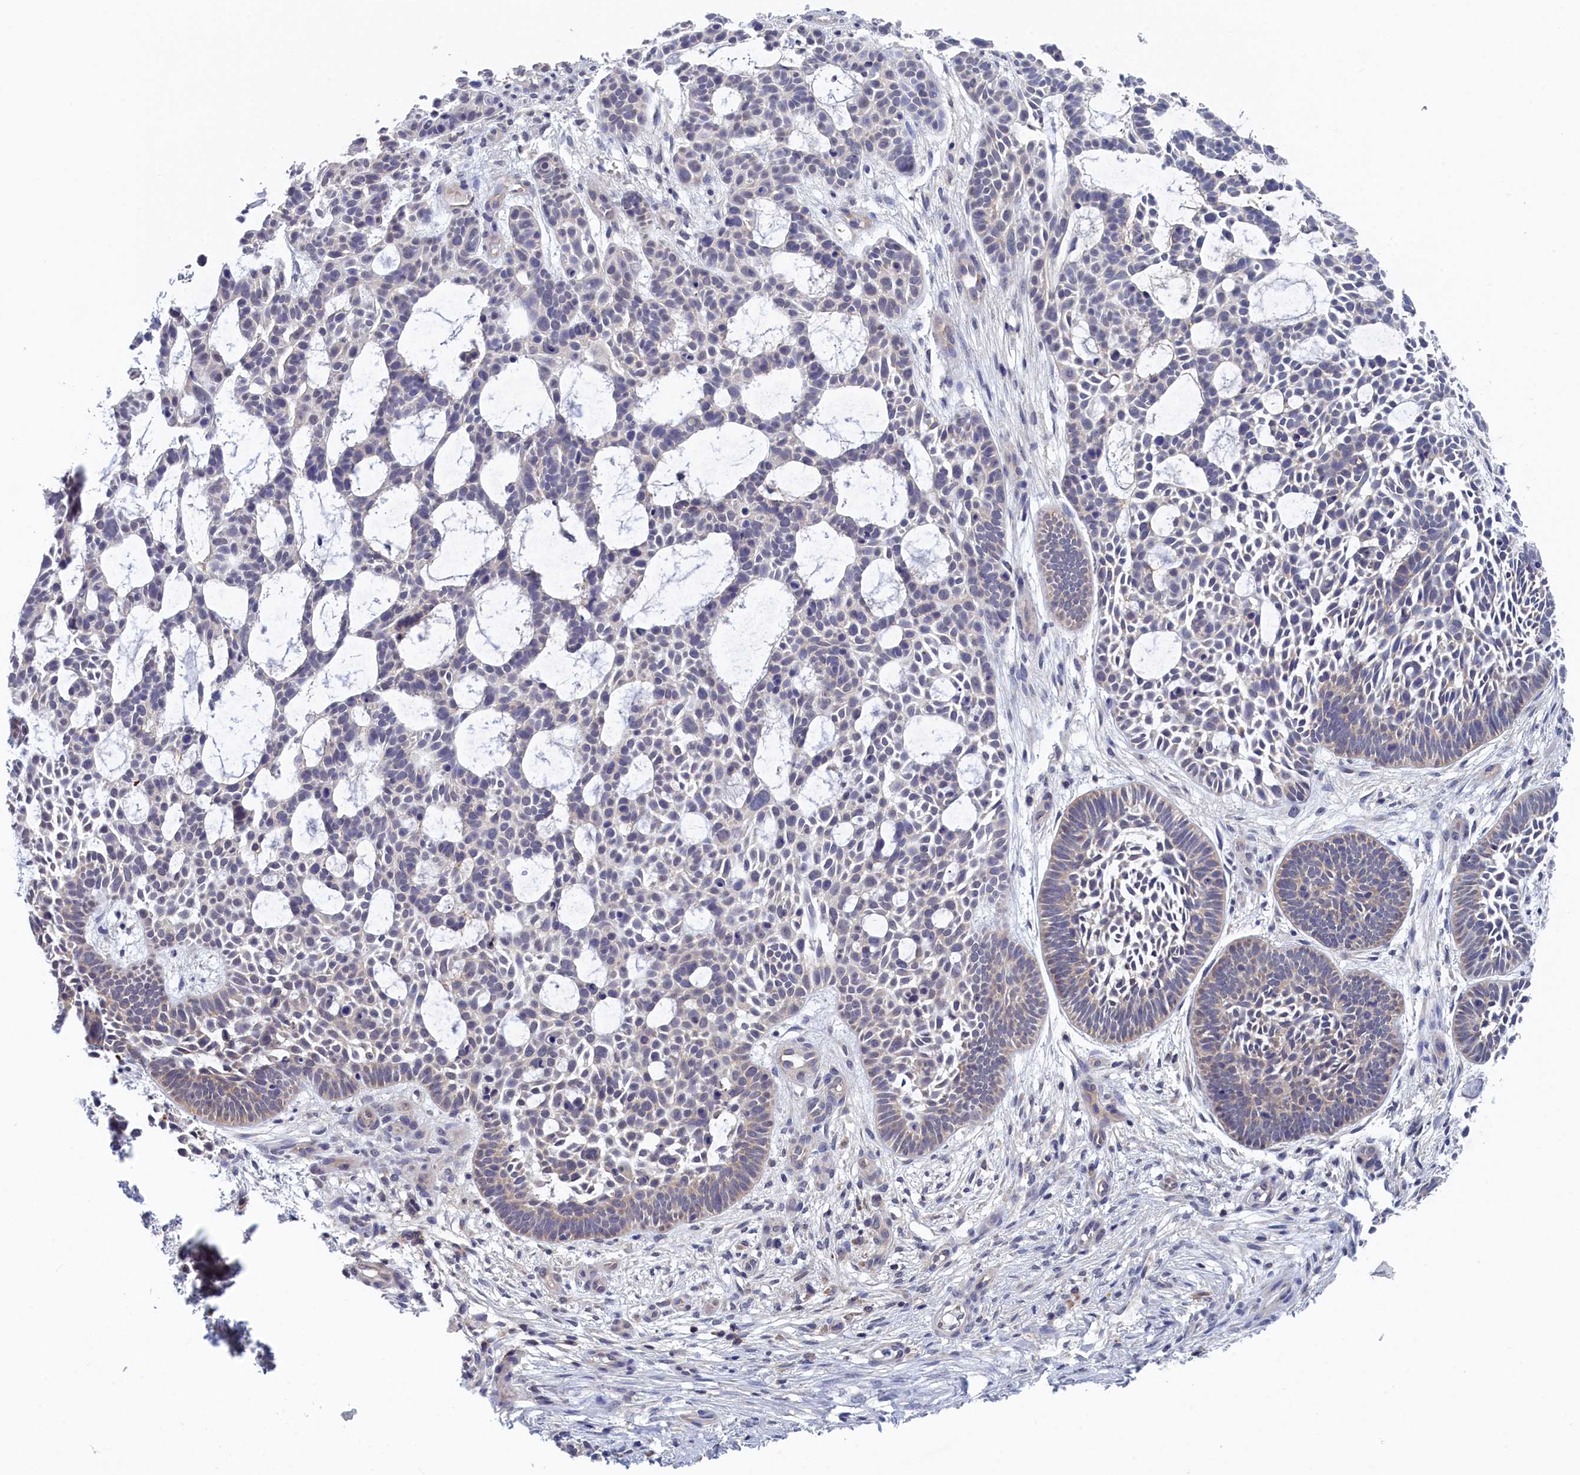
{"staining": {"intensity": "negative", "quantity": "none", "location": "none"}, "tissue": "skin cancer", "cell_type": "Tumor cells", "image_type": "cancer", "snomed": [{"axis": "morphology", "description": "Basal cell carcinoma"}, {"axis": "topography", "description": "Skin"}], "caption": "The image exhibits no staining of tumor cells in skin cancer. (DAB IHC, high magnification).", "gene": "PGP", "patient": {"sex": "male", "age": 89}}